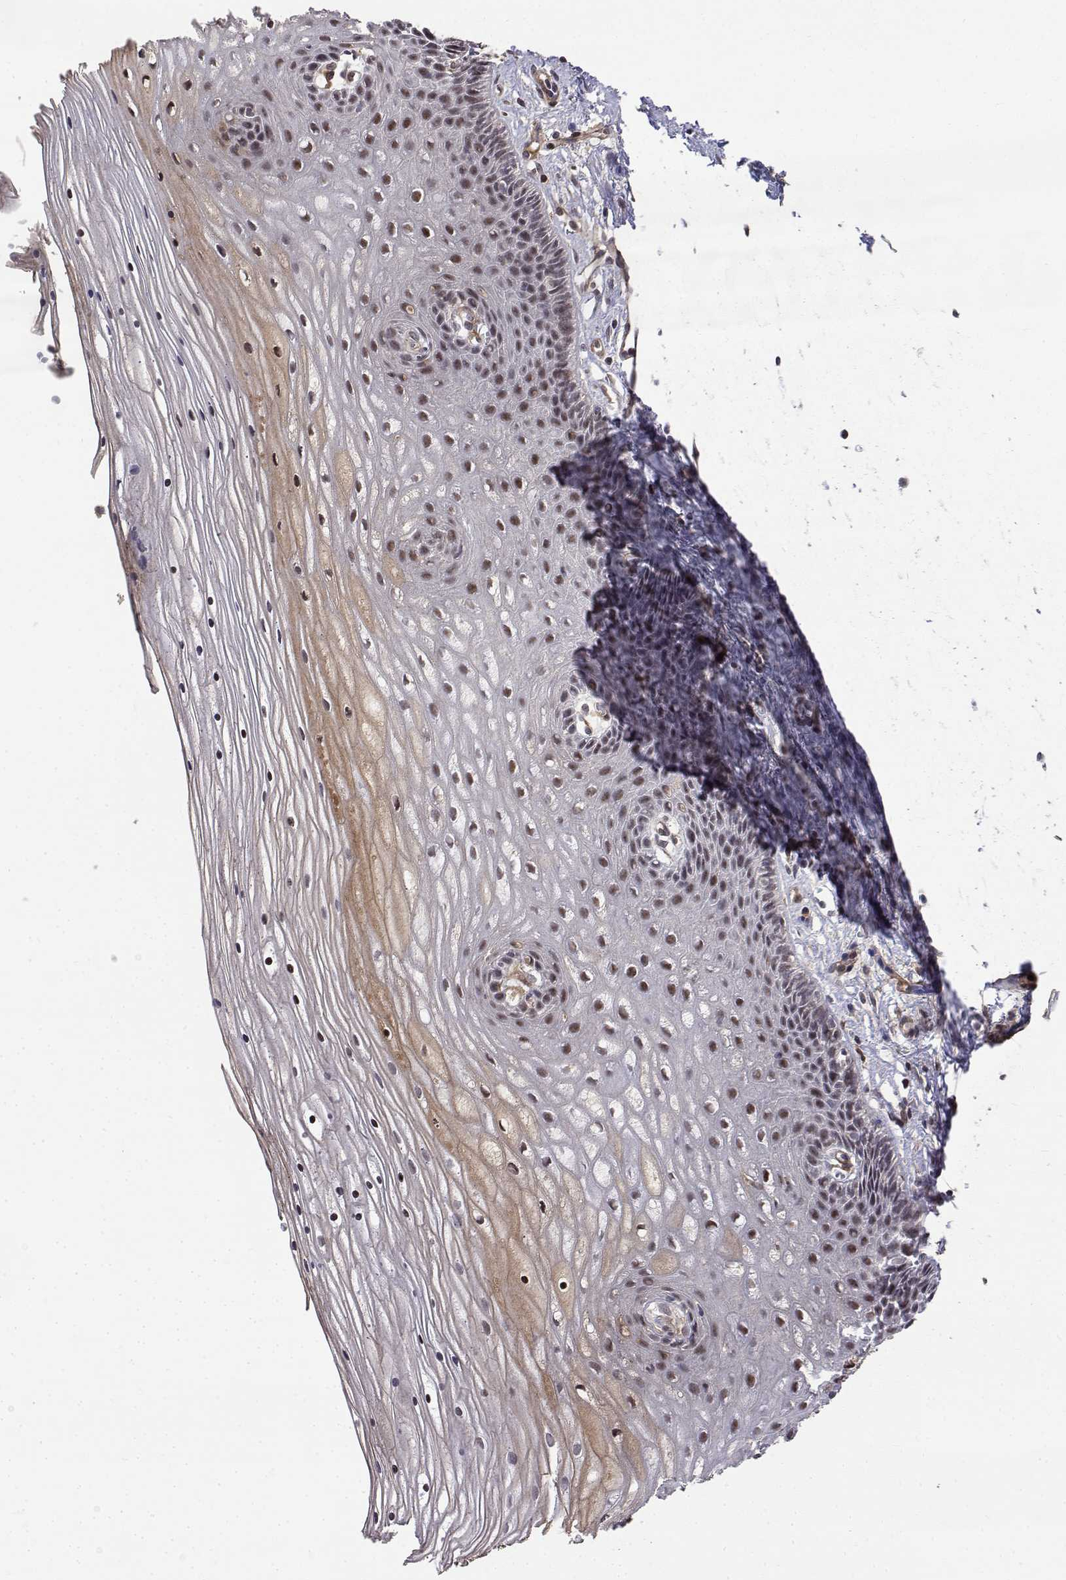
{"staining": {"intensity": "moderate", "quantity": ">75%", "location": "cytoplasmic/membranous"}, "tissue": "cervix", "cell_type": "Glandular cells", "image_type": "normal", "snomed": [{"axis": "morphology", "description": "Normal tissue, NOS"}, {"axis": "topography", "description": "Cervix"}], "caption": "Moderate cytoplasmic/membranous expression for a protein is seen in about >75% of glandular cells of unremarkable cervix using immunohistochemistry (IHC).", "gene": "ITGA7", "patient": {"sex": "female", "age": 35}}